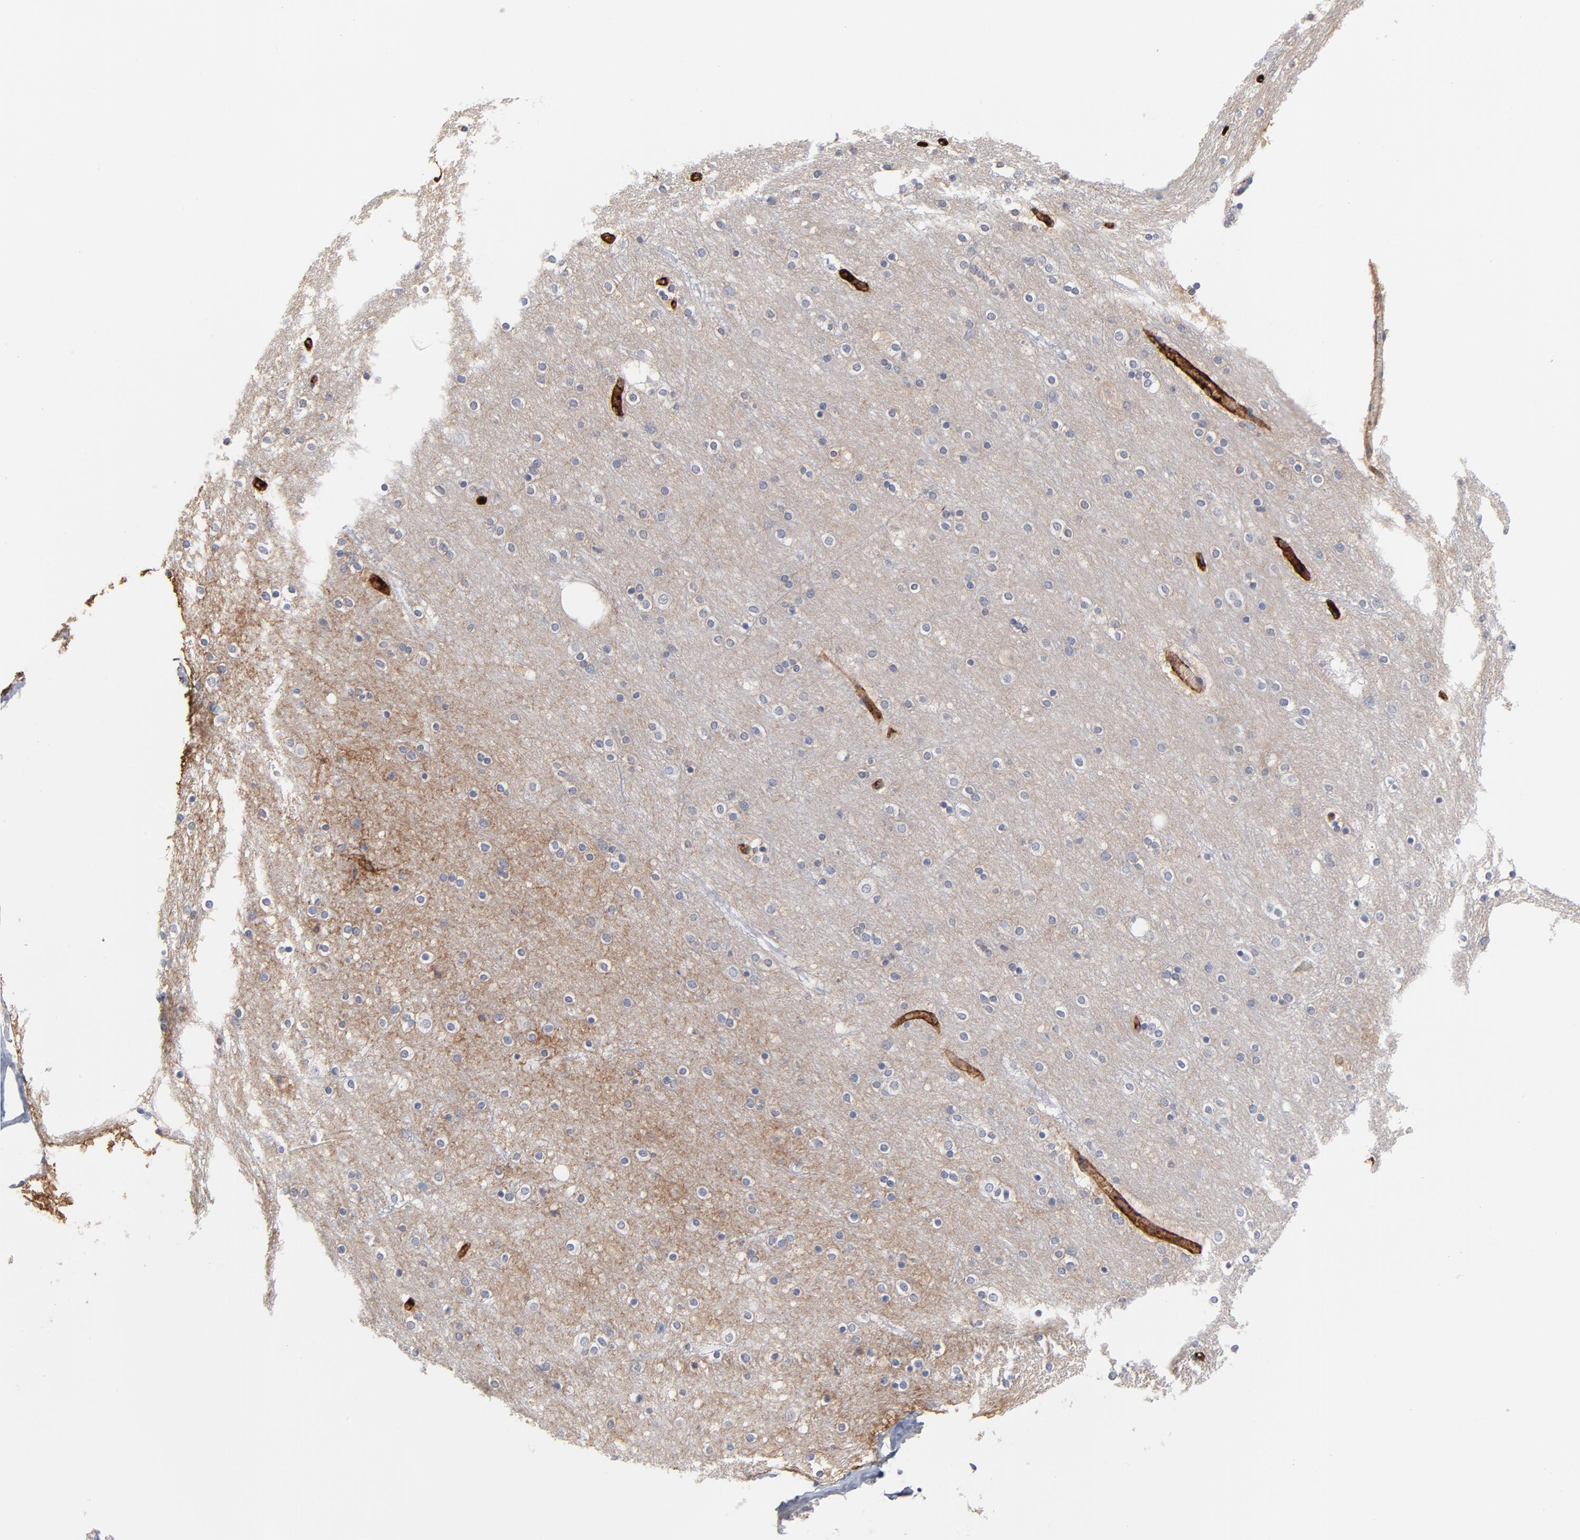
{"staining": {"intensity": "strong", "quantity": ">75%", "location": "cytoplasmic/membranous"}, "tissue": "cerebral cortex", "cell_type": "Endothelial cells", "image_type": "normal", "snomed": [{"axis": "morphology", "description": "Normal tissue, NOS"}, {"axis": "topography", "description": "Cerebral cortex"}], "caption": "The histopathology image displays staining of unremarkable cerebral cortex, revealing strong cytoplasmic/membranous protein staining (brown color) within endothelial cells.", "gene": "SLC16A1", "patient": {"sex": "female", "age": 54}}